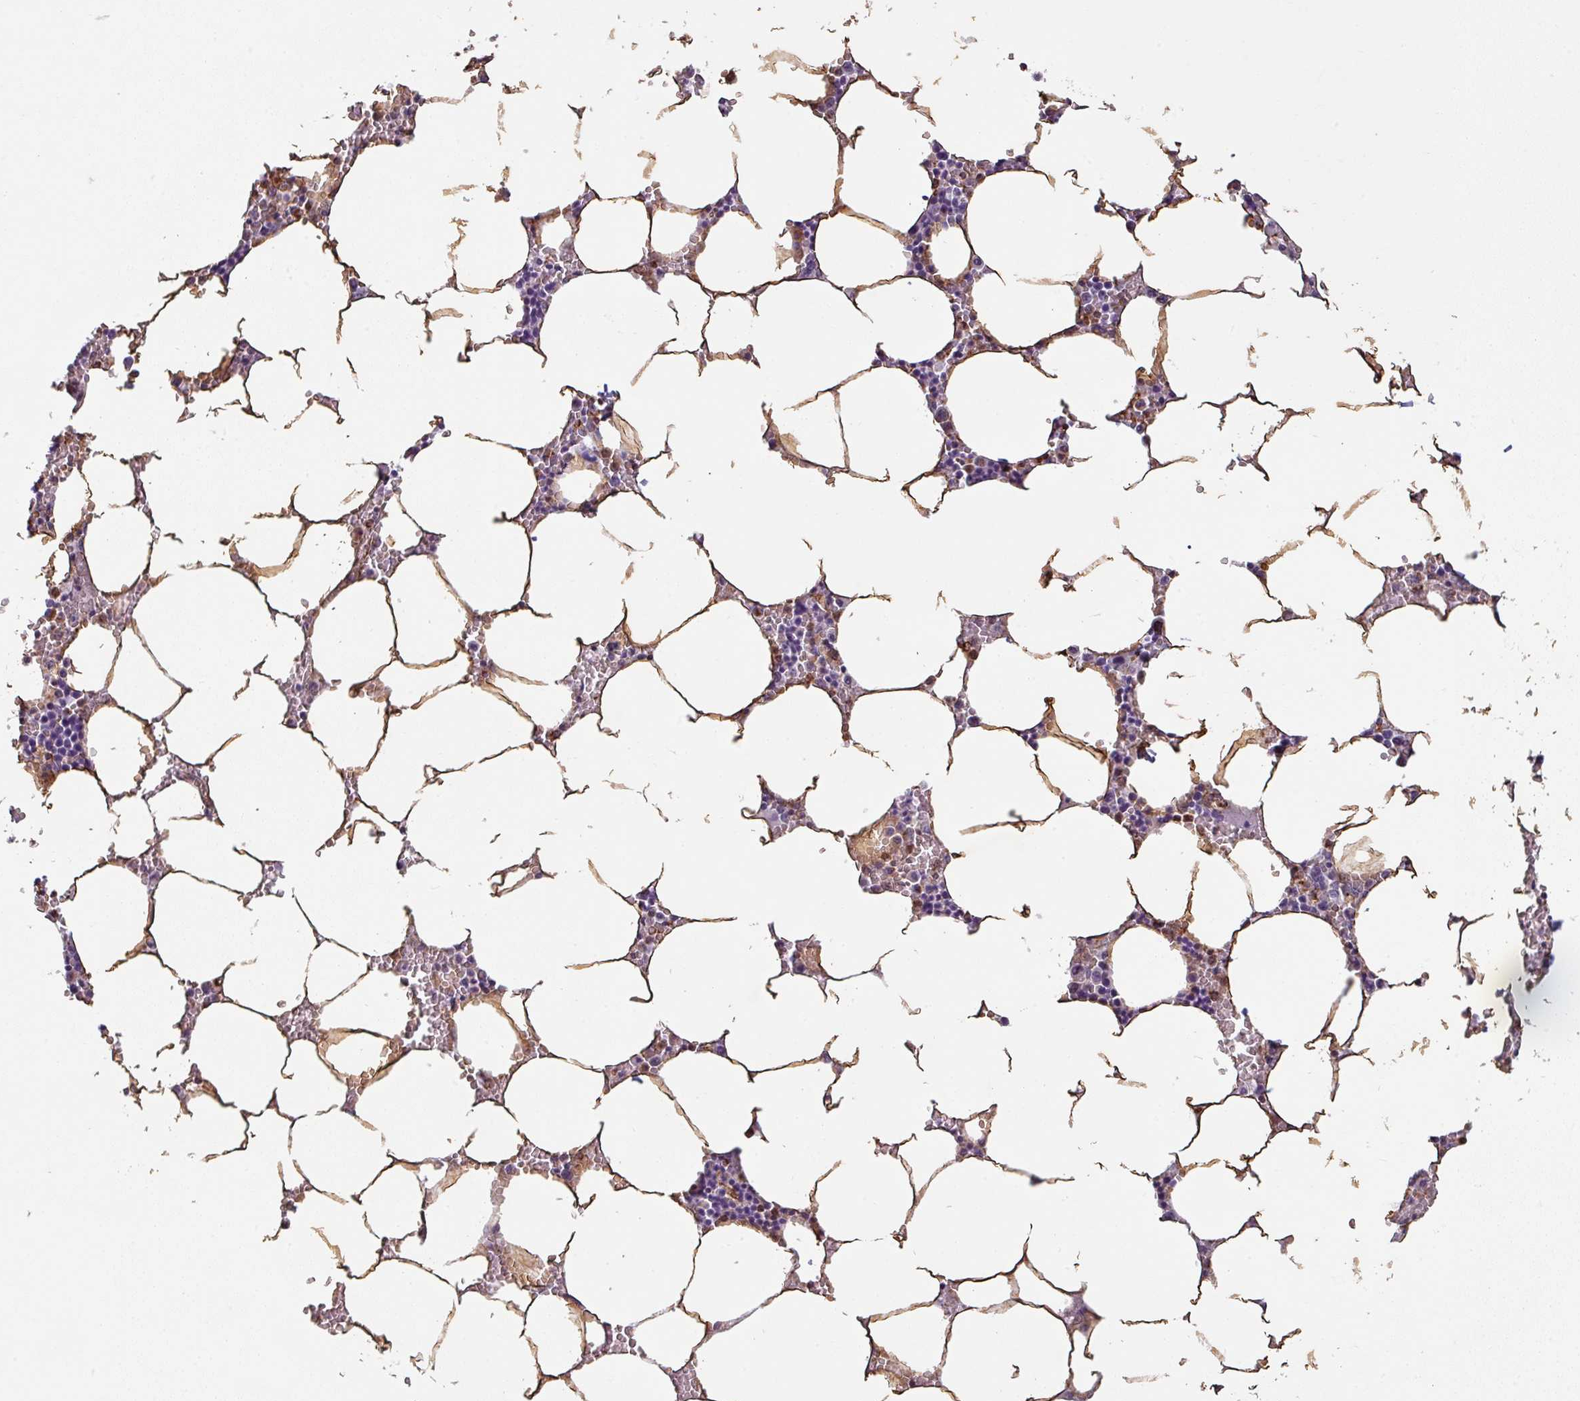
{"staining": {"intensity": "moderate", "quantity": "25%-75%", "location": "cytoplasmic/membranous"}, "tissue": "bone marrow", "cell_type": "Hematopoietic cells", "image_type": "normal", "snomed": [{"axis": "morphology", "description": "Normal tissue, NOS"}, {"axis": "topography", "description": "Bone marrow"}], "caption": "IHC of normal human bone marrow exhibits medium levels of moderate cytoplasmic/membranous positivity in about 25%-75% of hematopoietic cells. (DAB = brown stain, brightfield microscopy at high magnification).", "gene": "ZNF280C", "patient": {"sex": "male", "age": 70}}